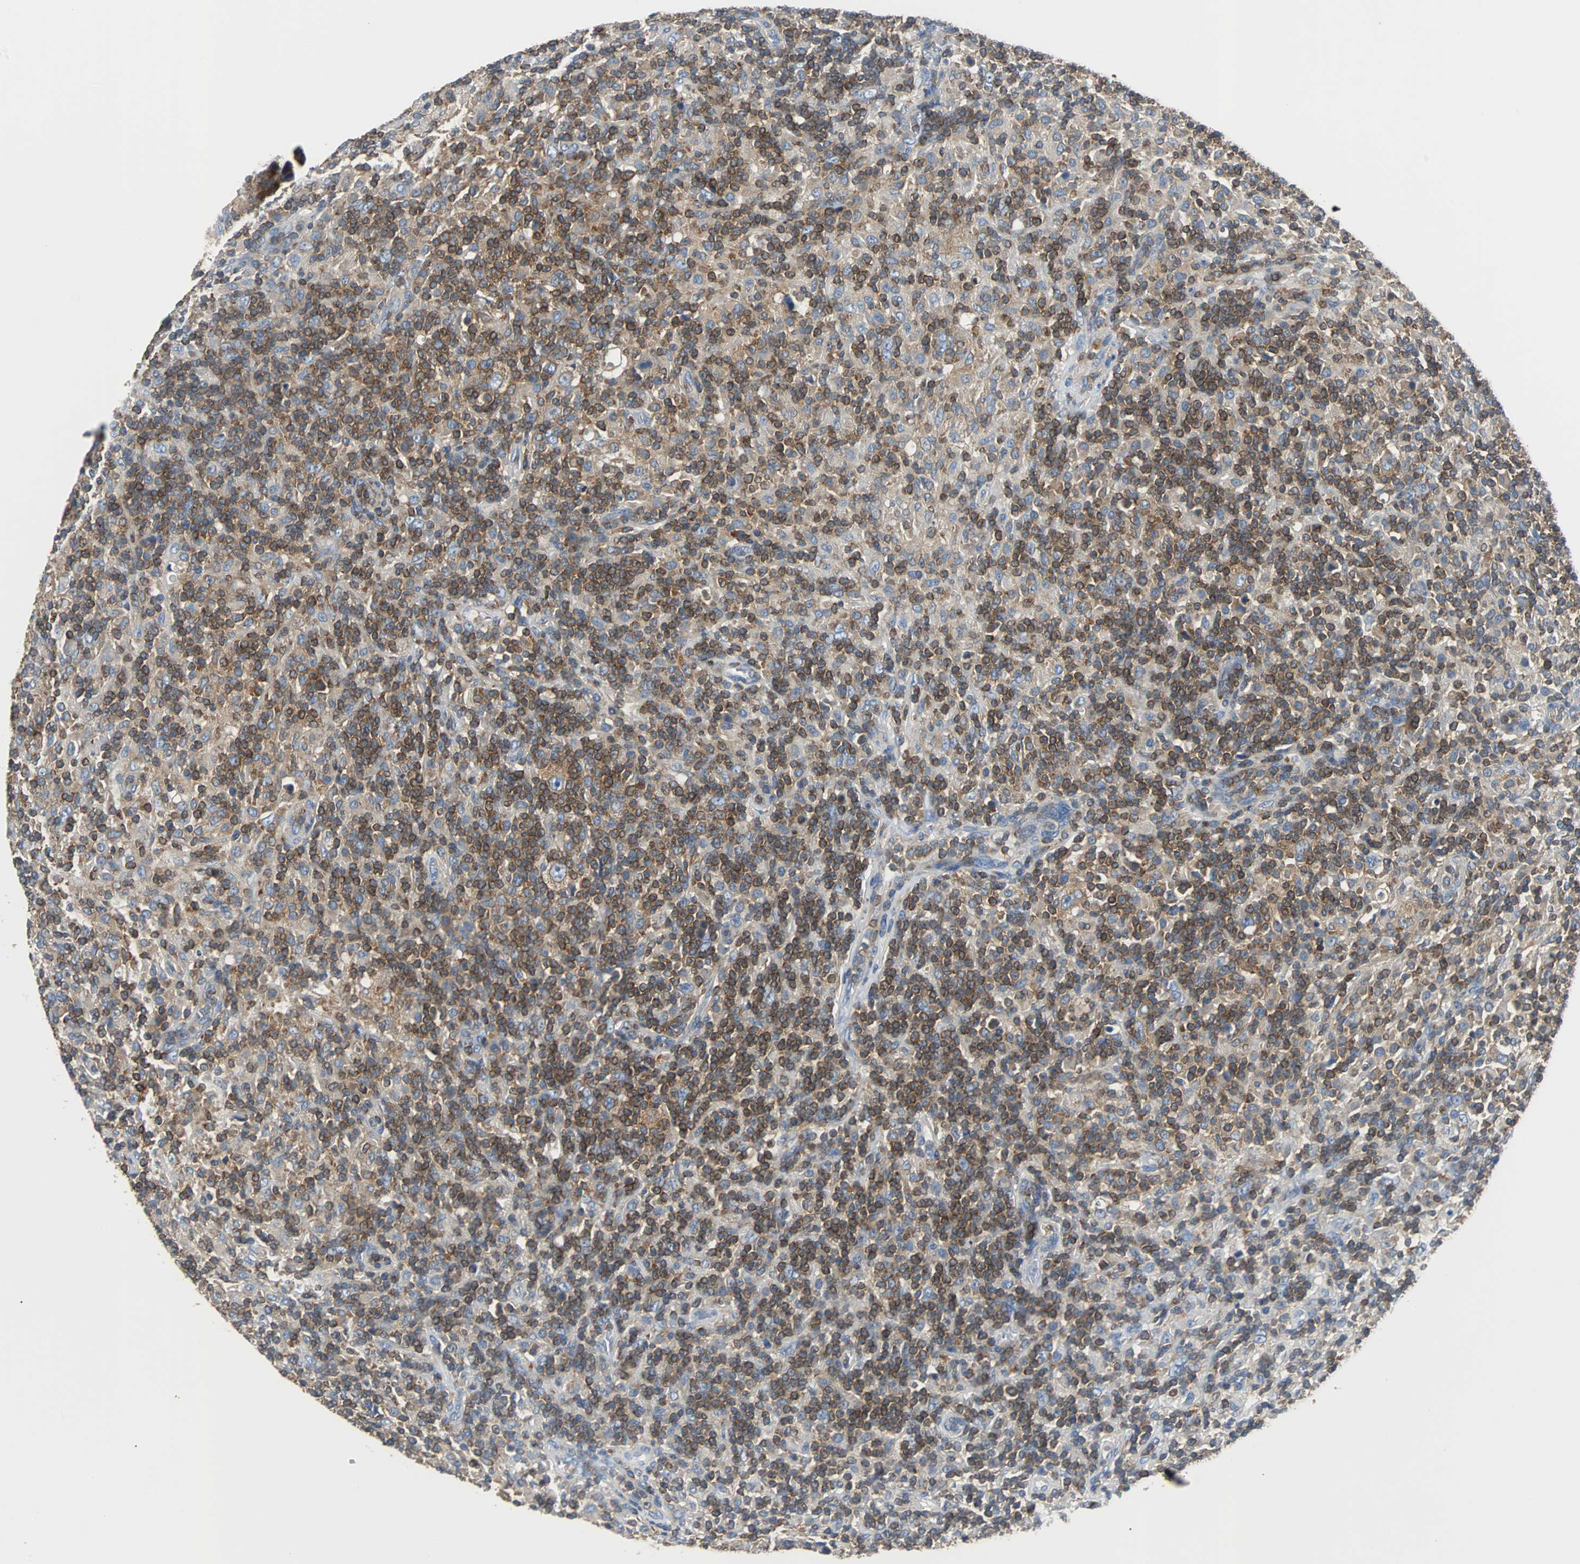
{"staining": {"intensity": "moderate", "quantity": ">75%", "location": "cytoplasmic/membranous"}, "tissue": "lymphoma", "cell_type": "Tumor cells", "image_type": "cancer", "snomed": [{"axis": "morphology", "description": "Hodgkin's disease, NOS"}, {"axis": "topography", "description": "Lymph node"}], "caption": "Tumor cells show medium levels of moderate cytoplasmic/membranous staining in approximately >75% of cells in human Hodgkin's disease.", "gene": "TSC22D4", "patient": {"sex": "male", "age": 70}}